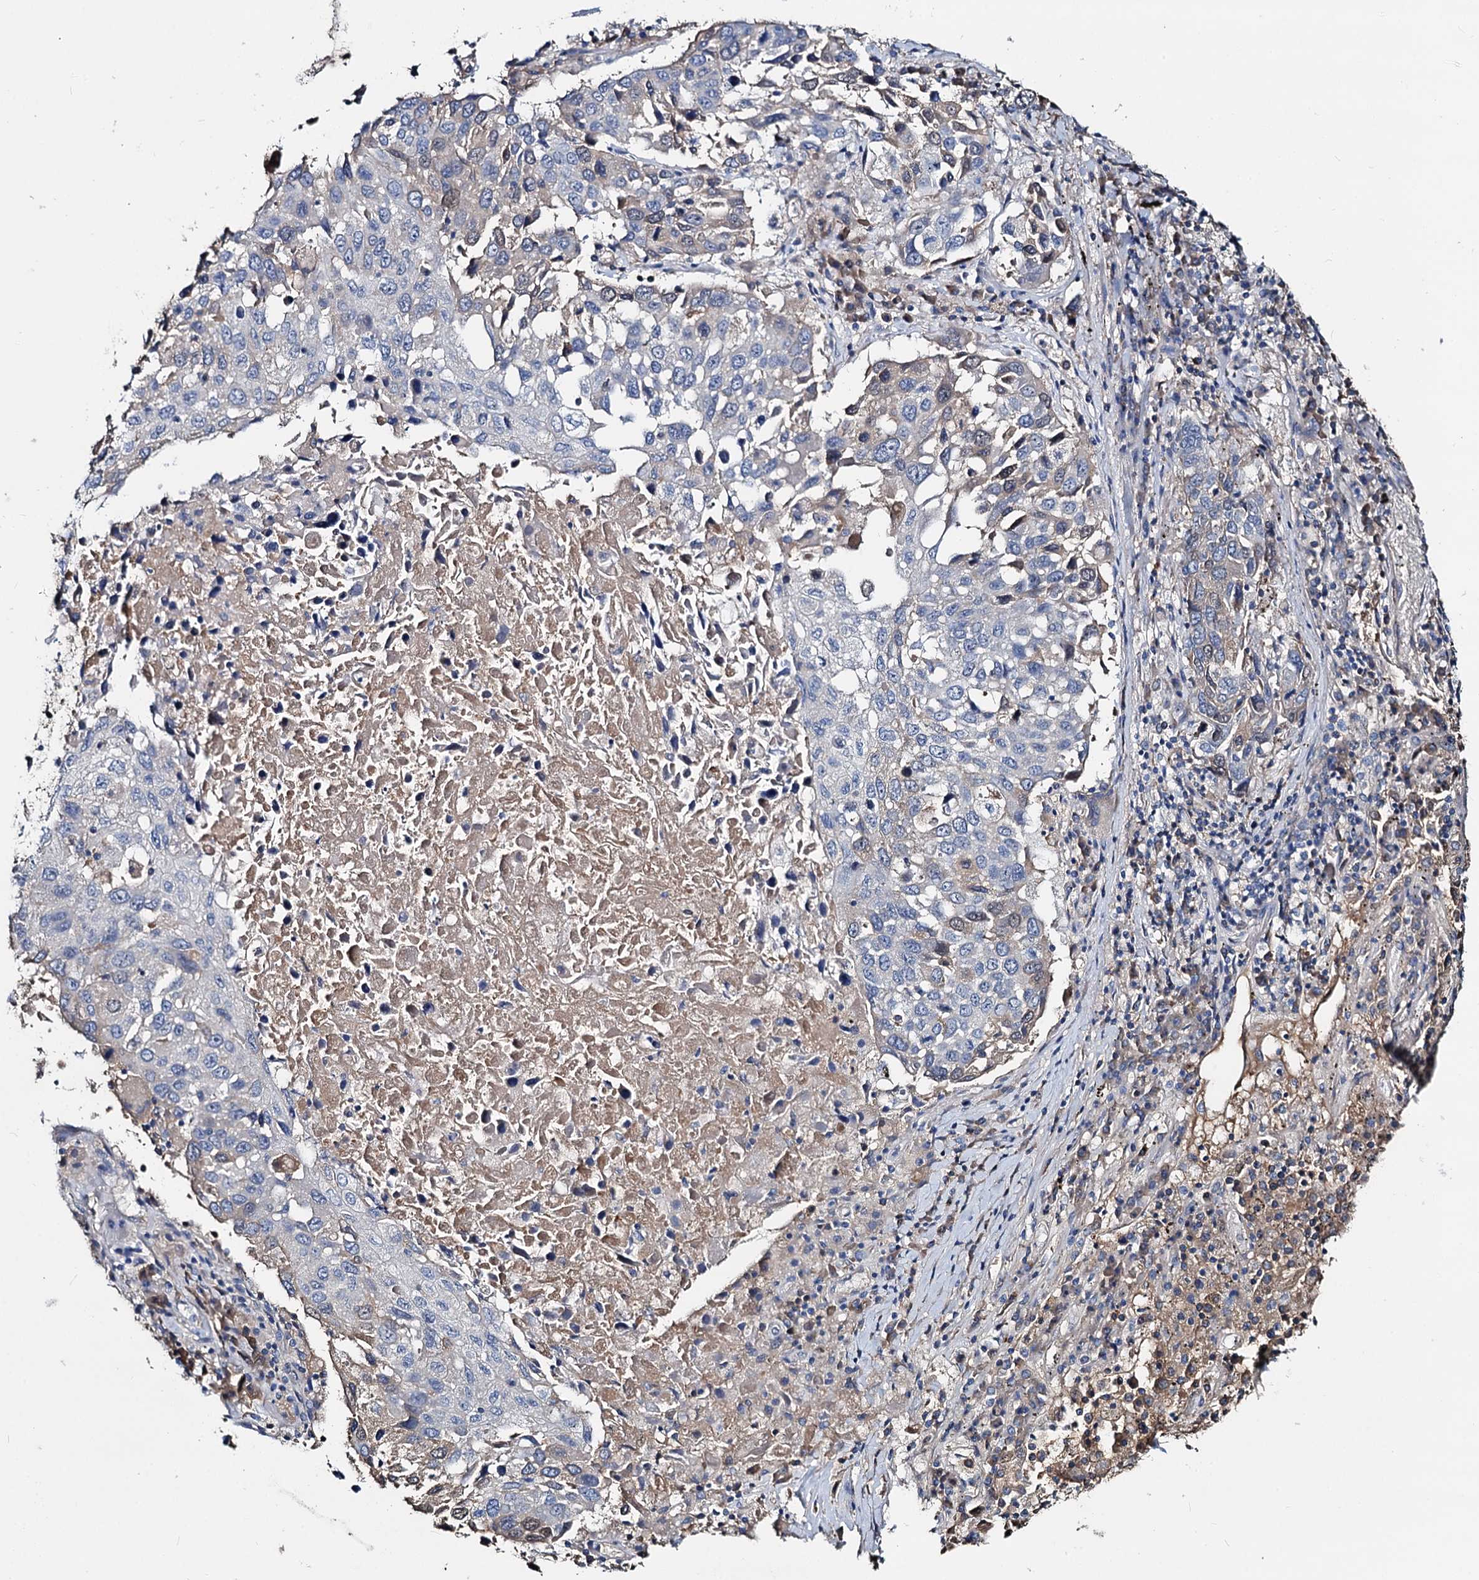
{"staining": {"intensity": "weak", "quantity": "<25%", "location": "cytoplasmic/membranous"}, "tissue": "lung cancer", "cell_type": "Tumor cells", "image_type": "cancer", "snomed": [{"axis": "morphology", "description": "Squamous cell carcinoma, NOS"}, {"axis": "topography", "description": "Lung"}], "caption": "IHC of lung cancer exhibits no staining in tumor cells.", "gene": "ACY3", "patient": {"sex": "male", "age": 65}}